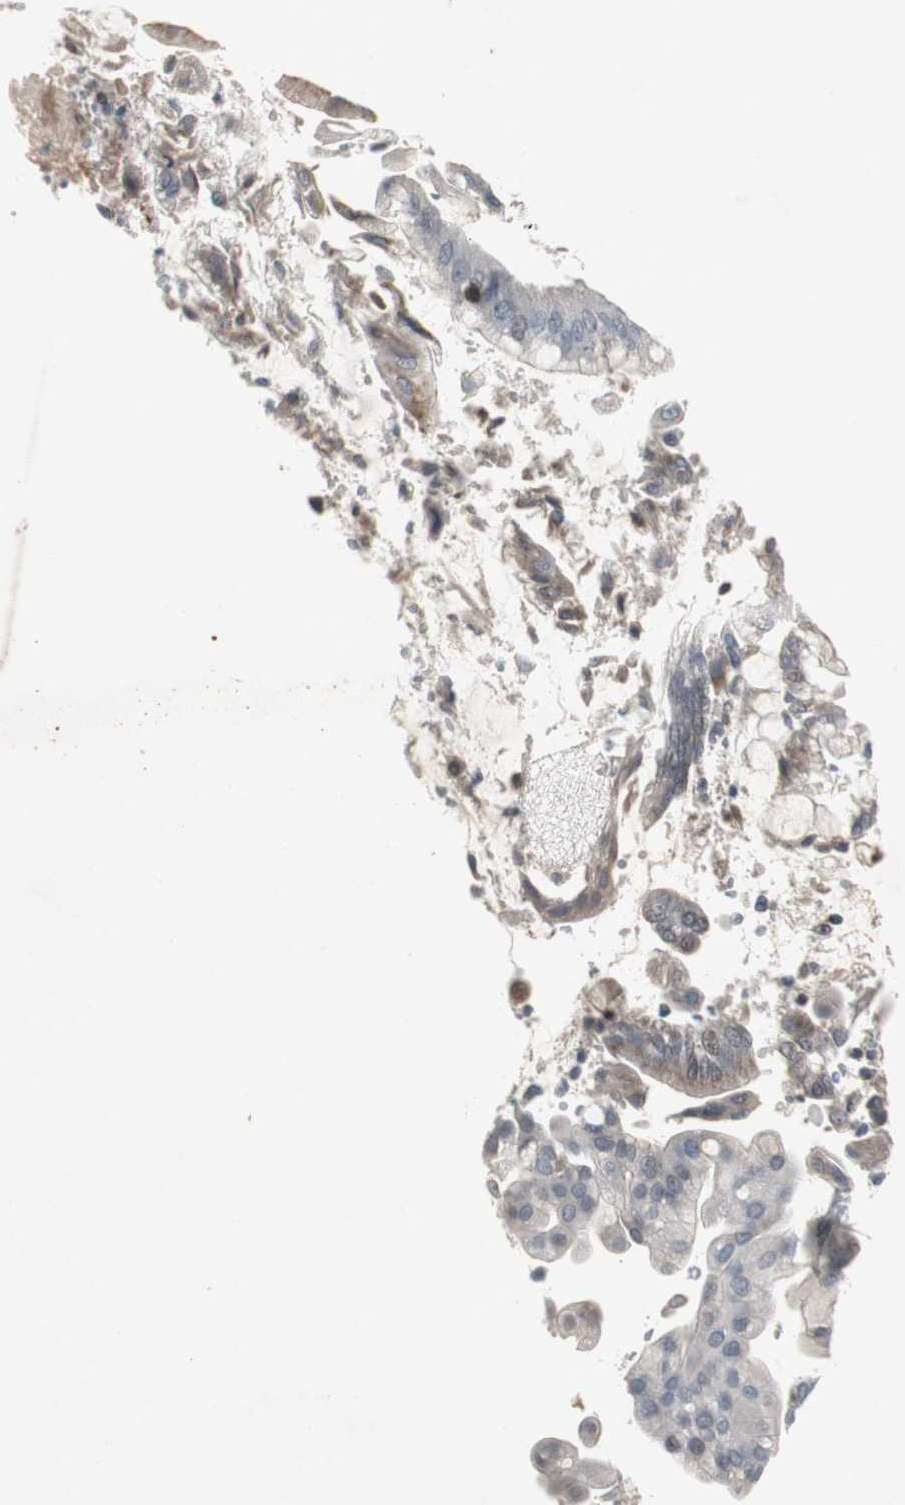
{"staining": {"intensity": "weak", "quantity": "<25%", "location": "cytoplasmic/membranous"}, "tissue": "pancreatic cancer", "cell_type": "Tumor cells", "image_type": "cancer", "snomed": [{"axis": "morphology", "description": "Adenocarcinoma, NOS"}, {"axis": "morphology", "description": "Adenocarcinoma, metastatic, NOS"}, {"axis": "topography", "description": "Lymph node"}, {"axis": "topography", "description": "Pancreas"}, {"axis": "topography", "description": "Duodenum"}], "caption": "Protein analysis of metastatic adenocarcinoma (pancreatic) exhibits no significant expression in tumor cells. The staining was performed using DAB to visualize the protein expression in brown, while the nuclei were stained in blue with hematoxylin (Magnification: 20x).", "gene": "ZNF396", "patient": {"sex": "female", "age": 64}}